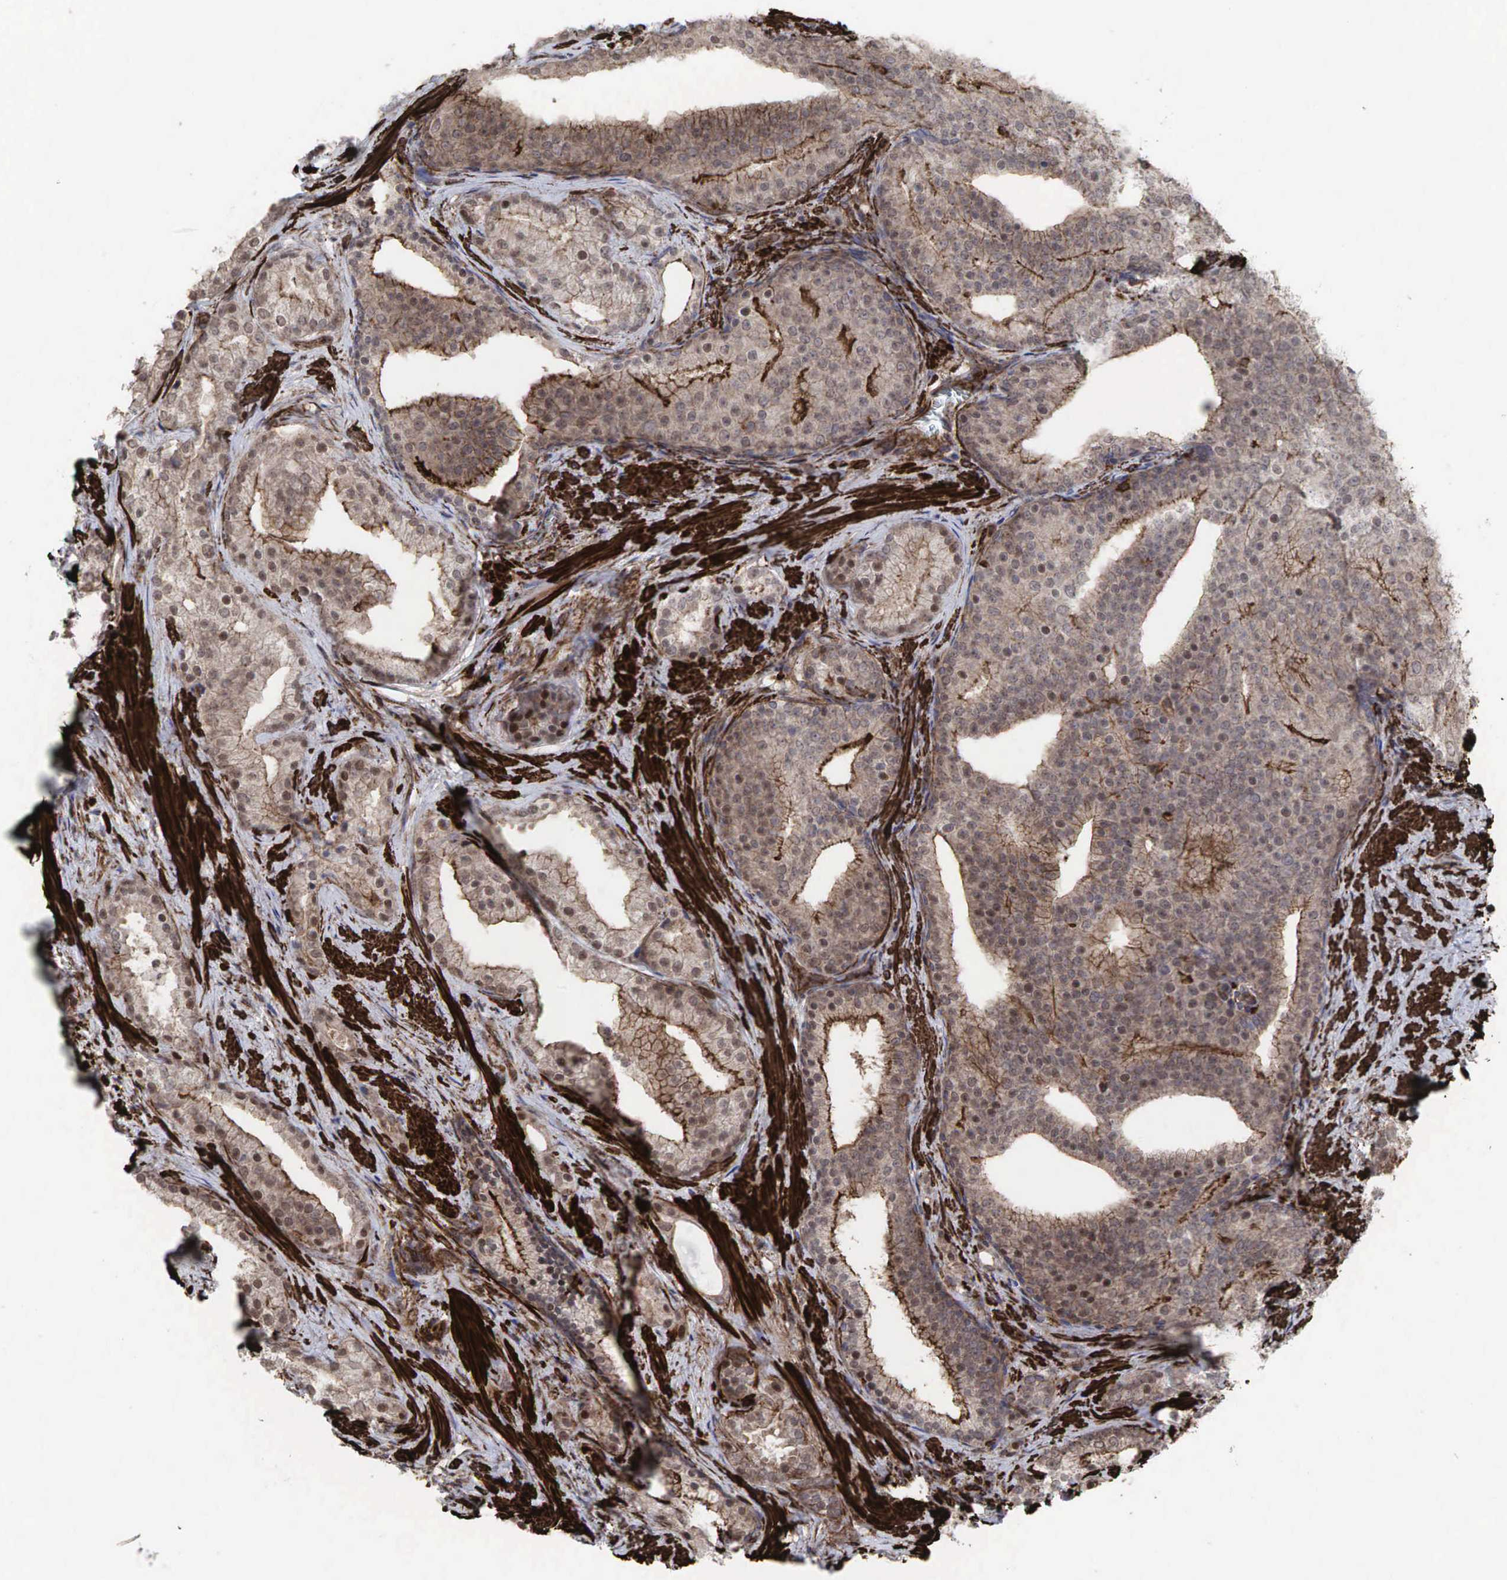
{"staining": {"intensity": "weak", "quantity": ">75%", "location": "cytoplasmic/membranous"}, "tissue": "prostate cancer", "cell_type": "Tumor cells", "image_type": "cancer", "snomed": [{"axis": "morphology", "description": "Adenocarcinoma, Low grade"}, {"axis": "topography", "description": "Prostate"}], "caption": "Immunohistochemical staining of human prostate cancer exhibits low levels of weak cytoplasmic/membranous protein staining in about >75% of tumor cells. Ihc stains the protein in brown and the nuclei are stained blue.", "gene": "GPRASP1", "patient": {"sex": "male", "age": 71}}